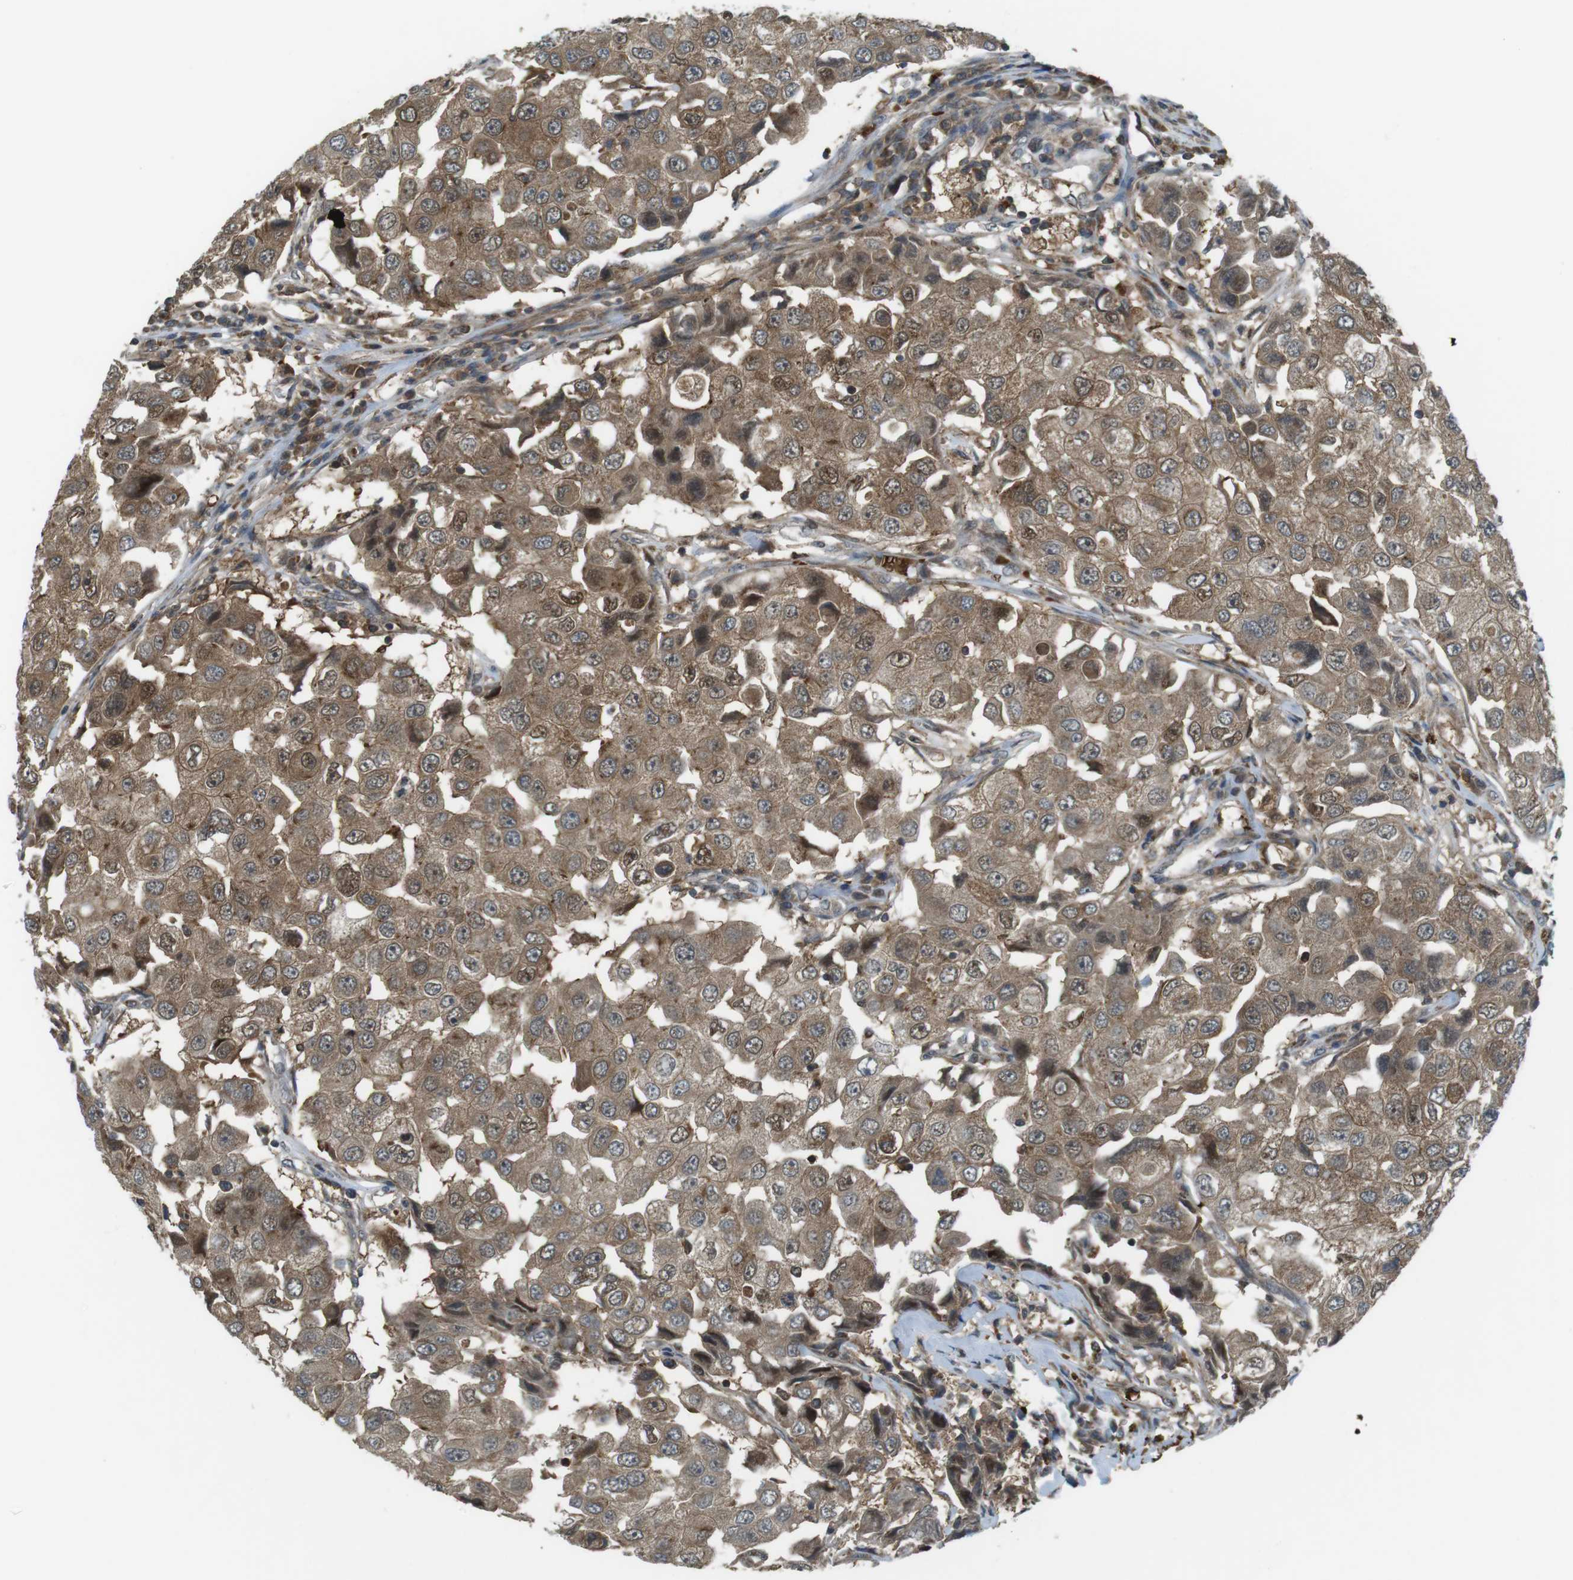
{"staining": {"intensity": "moderate", "quantity": ">75%", "location": "cytoplasmic/membranous"}, "tissue": "breast cancer", "cell_type": "Tumor cells", "image_type": "cancer", "snomed": [{"axis": "morphology", "description": "Duct carcinoma"}, {"axis": "topography", "description": "Breast"}], "caption": "A photomicrograph showing moderate cytoplasmic/membranous expression in approximately >75% of tumor cells in breast cancer (infiltrating ductal carcinoma), as visualized by brown immunohistochemical staining.", "gene": "LRRC3B", "patient": {"sex": "female", "age": 27}}